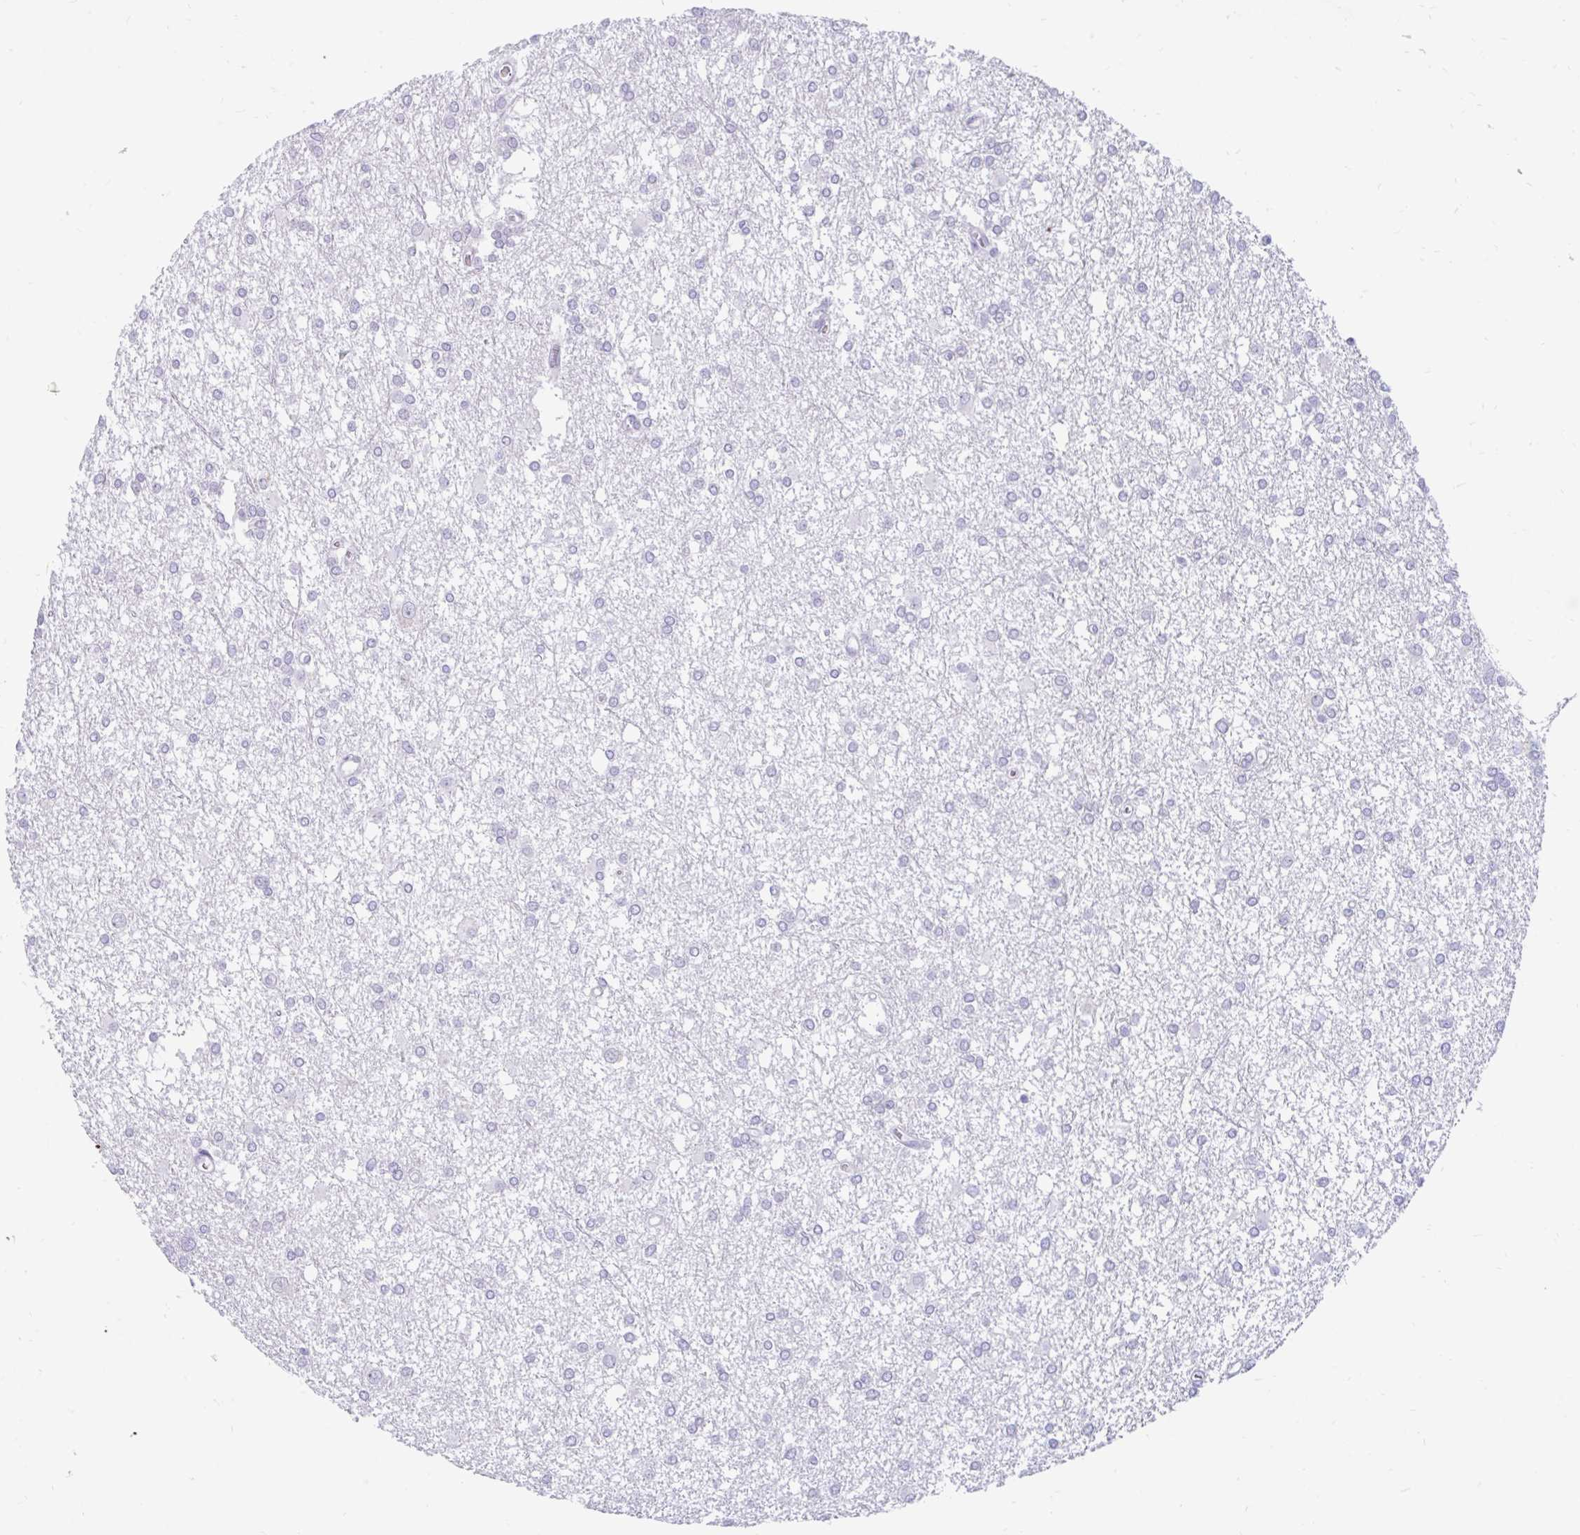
{"staining": {"intensity": "negative", "quantity": "none", "location": "none"}, "tissue": "glioma", "cell_type": "Tumor cells", "image_type": "cancer", "snomed": [{"axis": "morphology", "description": "Glioma, malignant, High grade"}, {"axis": "topography", "description": "Brain"}], "caption": "IHC of malignant glioma (high-grade) shows no staining in tumor cells. The staining was performed using DAB to visualize the protein expression in brown, while the nuclei were stained in blue with hematoxylin (Magnification: 20x).", "gene": "KIAA2013", "patient": {"sex": "male", "age": 48}}